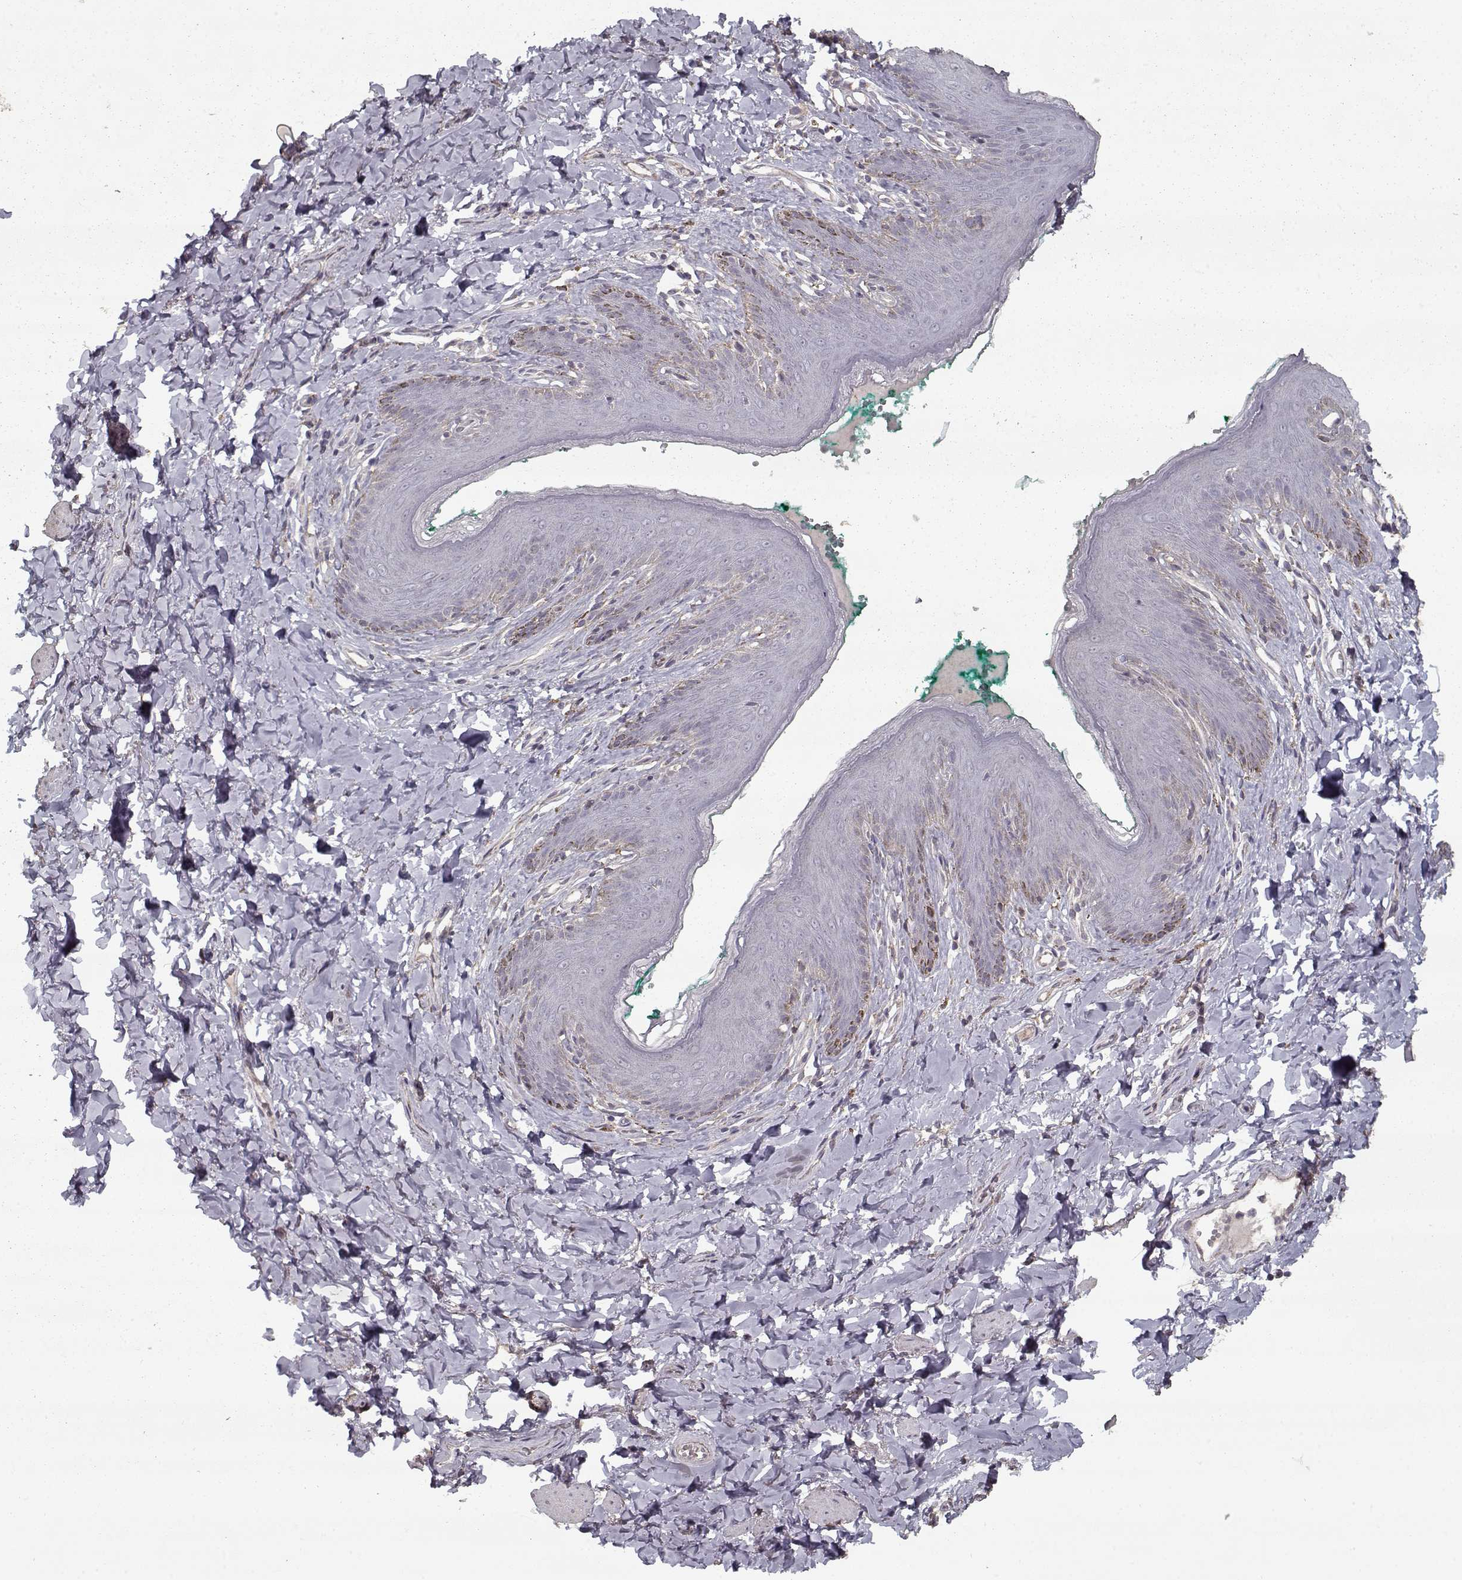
{"staining": {"intensity": "negative", "quantity": "none", "location": "none"}, "tissue": "skin", "cell_type": "Epidermal cells", "image_type": "normal", "snomed": [{"axis": "morphology", "description": "Normal tissue, NOS"}, {"axis": "topography", "description": "Vulva"}], "caption": "A high-resolution photomicrograph shows immunohistochemistry staining of benign skin, which reveals no significant expression in epidermal cells.", "gene": "LAMA2", "patient": {"sex": "female", "age": 66}}